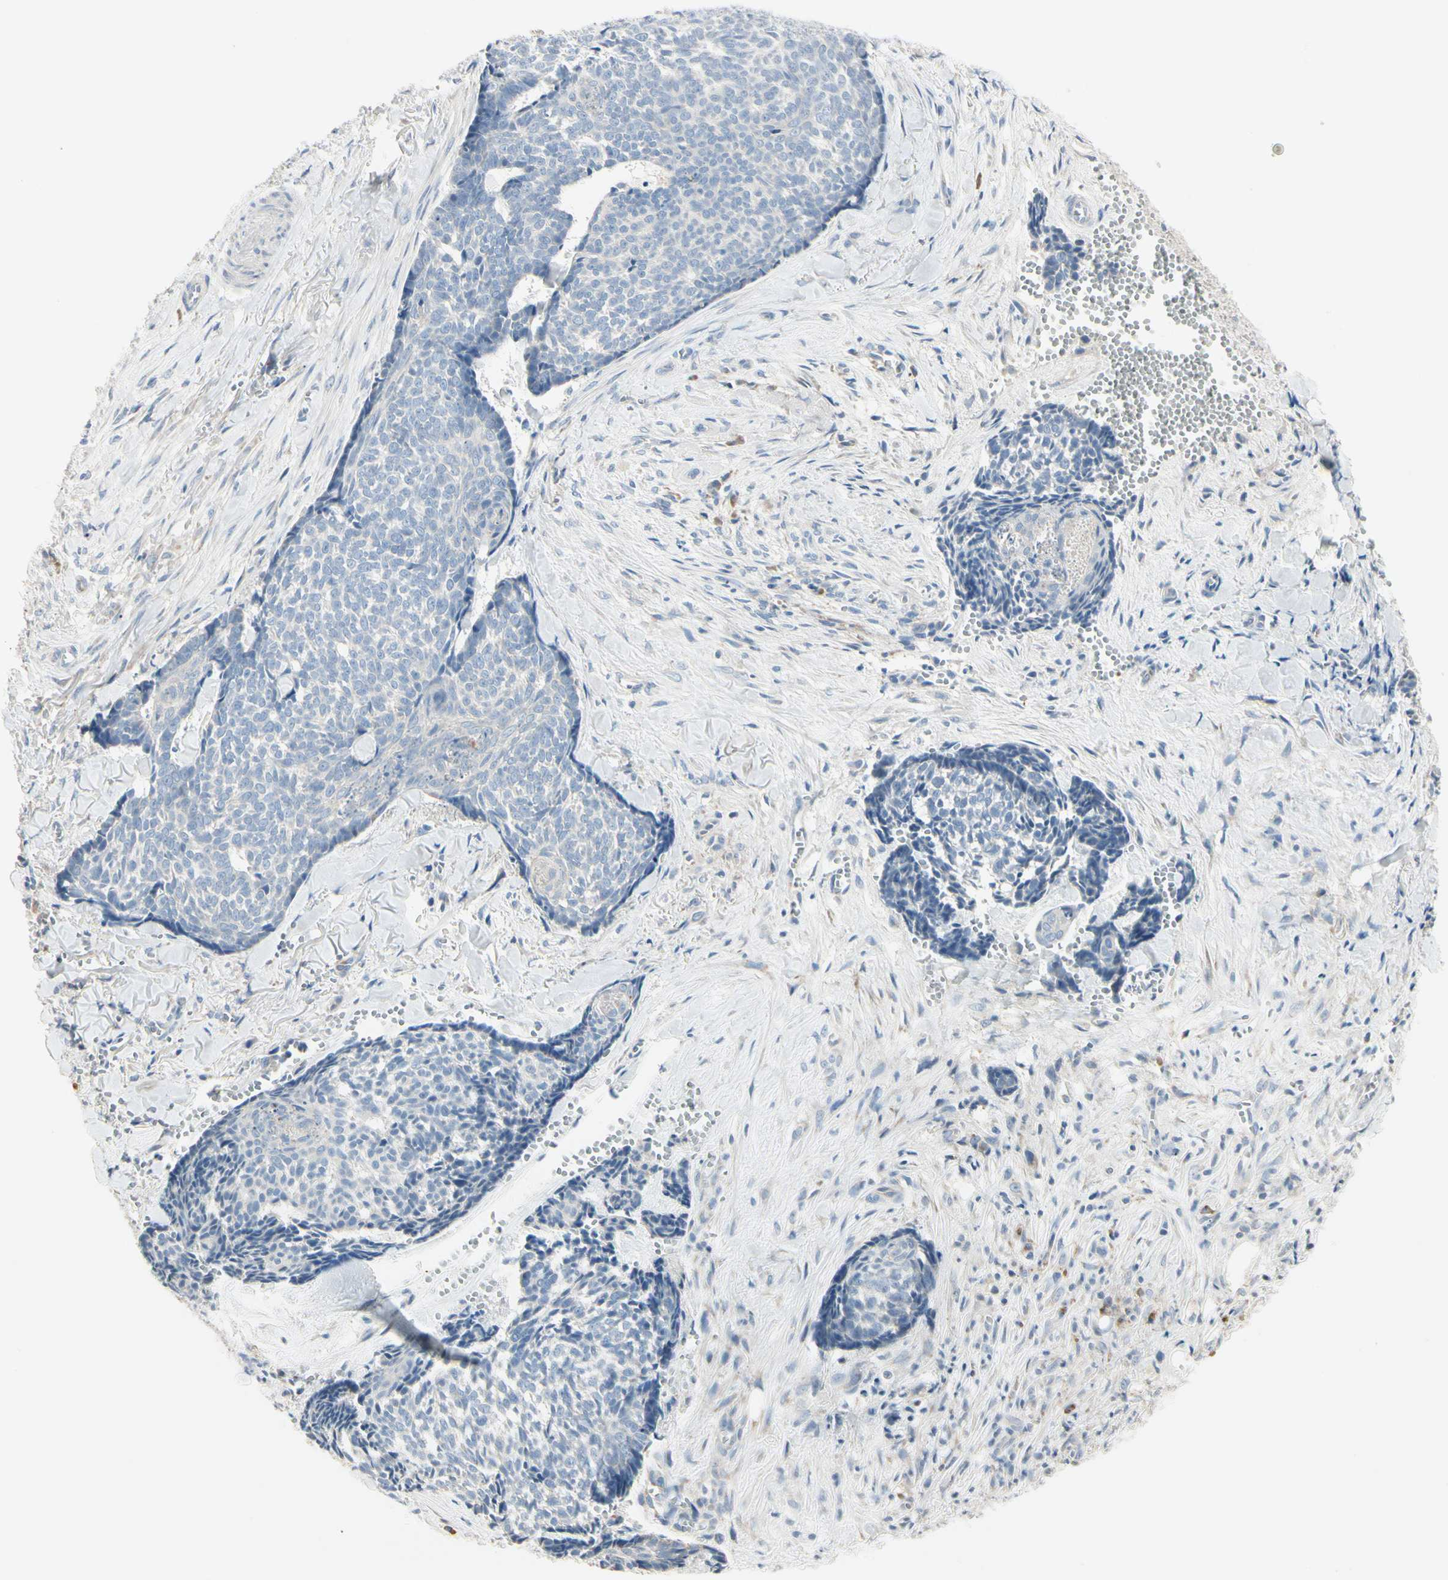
{"staining": {"intensity": "negative", "quantity": "none", "location": "none"}, "tissue": "skin cancer", "cell_type": "Tumor cells", "image_type": "cancer", "snomed": [{"axis": "morphology", "description": "Basal cell carcinoma"}, {"axis": "topography", "description": "Skin"}], "caption": "Protein analysis of basal cell carcinoma (skin) reveals no significant staining in tumor cells.", "gene": "ALDH18A1", "patient": {"sex": "male", "age": 84}}